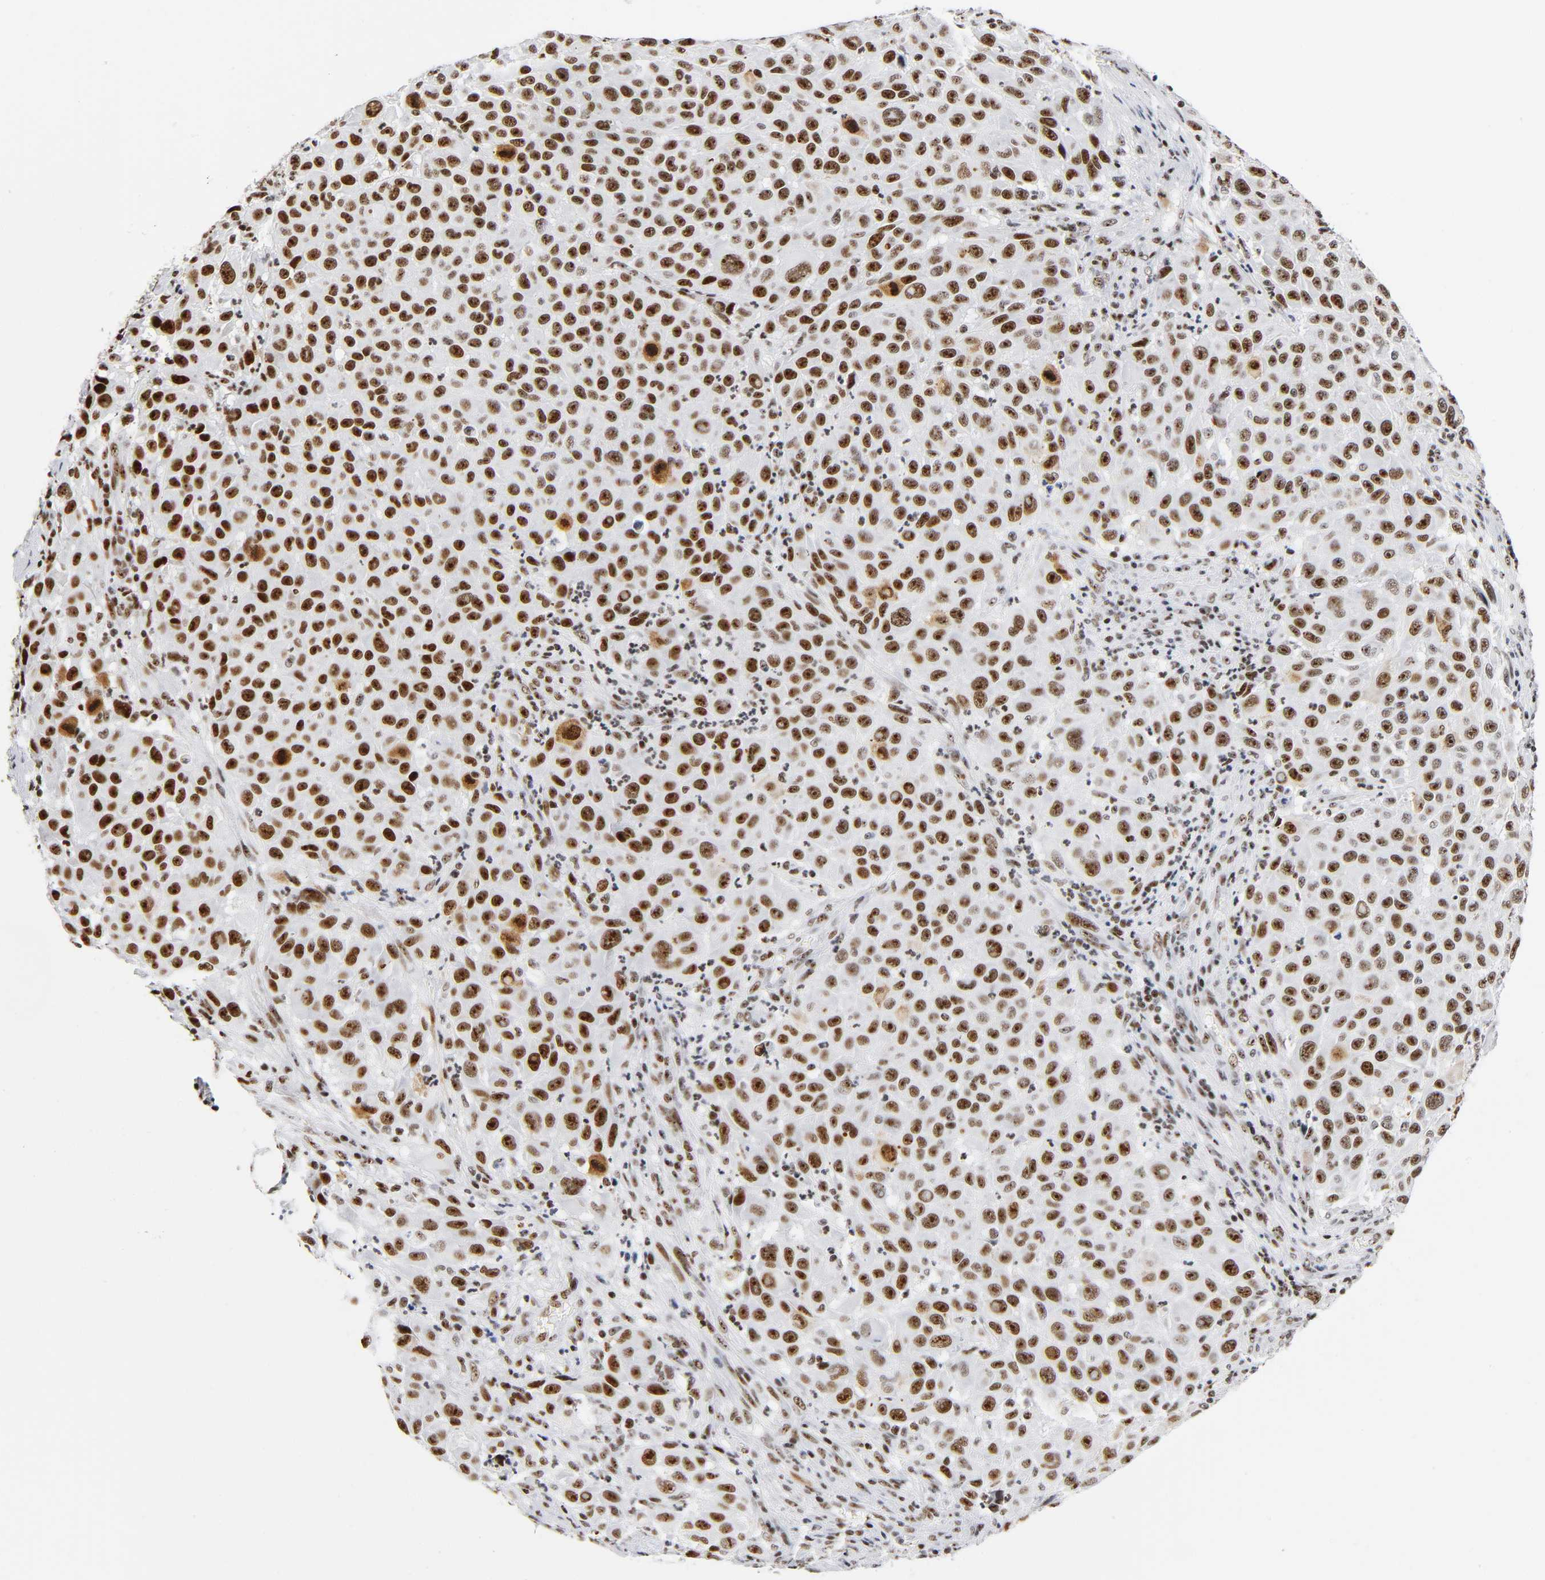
{"staining": {"intensity": "strong", "quantity": ">75%", "location": "nuclear"}, "tissue": "melanoma", "cell_type": "Tumor cells", "image_type": "cancer", "snomed": [{"axis": "morphology", "description": "Malignant melanoma, Metastatic site"}, {"axis": "topography", "description": "Lymph node"}], "caption": "Malignant melanoma (metastatic site) stained with a brown dye reveals strong nuclear positive expression in approximately >75% of tumor cells.", "gene": "UBTF", "patient": {"sex": "male", "age": 61}}